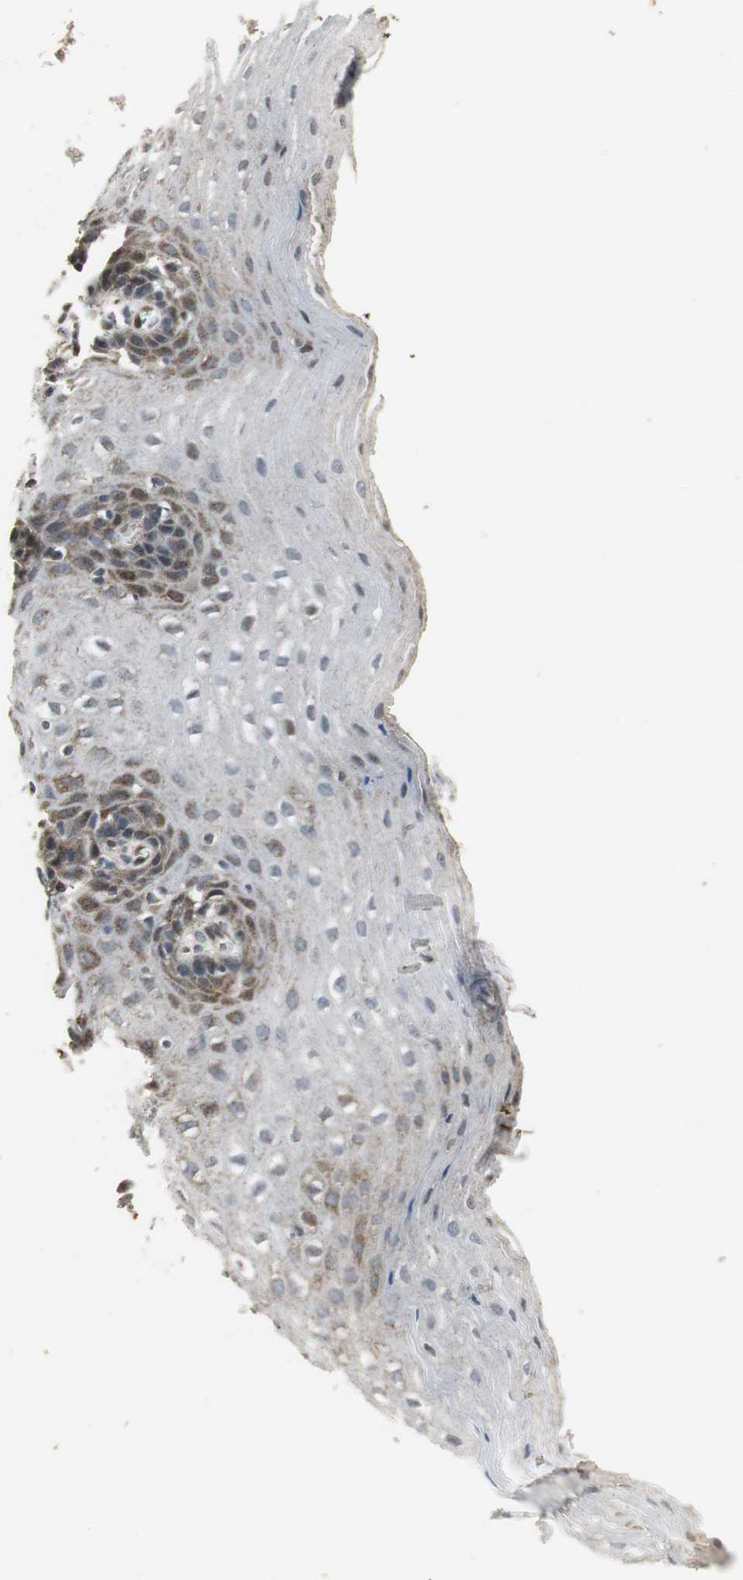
{"staining": {"intensity": "moderate", "quantity": "<25%", "location": "cytoplasmic/membranous"}, "tissue": "esophagus", "cell_type": "Squamous epithelial cells", "image_type": "normal", "snomed": [{"axis": "morphology", "description": "Normal tissue, NOS"}, {"axis": "topography", "description": "Esophagus"}], "caption": "Immunohistochemistry (IHC) micrograph of benign esophagus: human esophagus stained using immunohistochemistry demonstrates low levels of moderate protein expression localized specifically in the cytoplasmic/membranous of squamous epithelial cells, appearing as a cytoplasmic/membranous brown color.", "gene": "DNAJB4", "patient": {"sex": "male", "age": 48}}